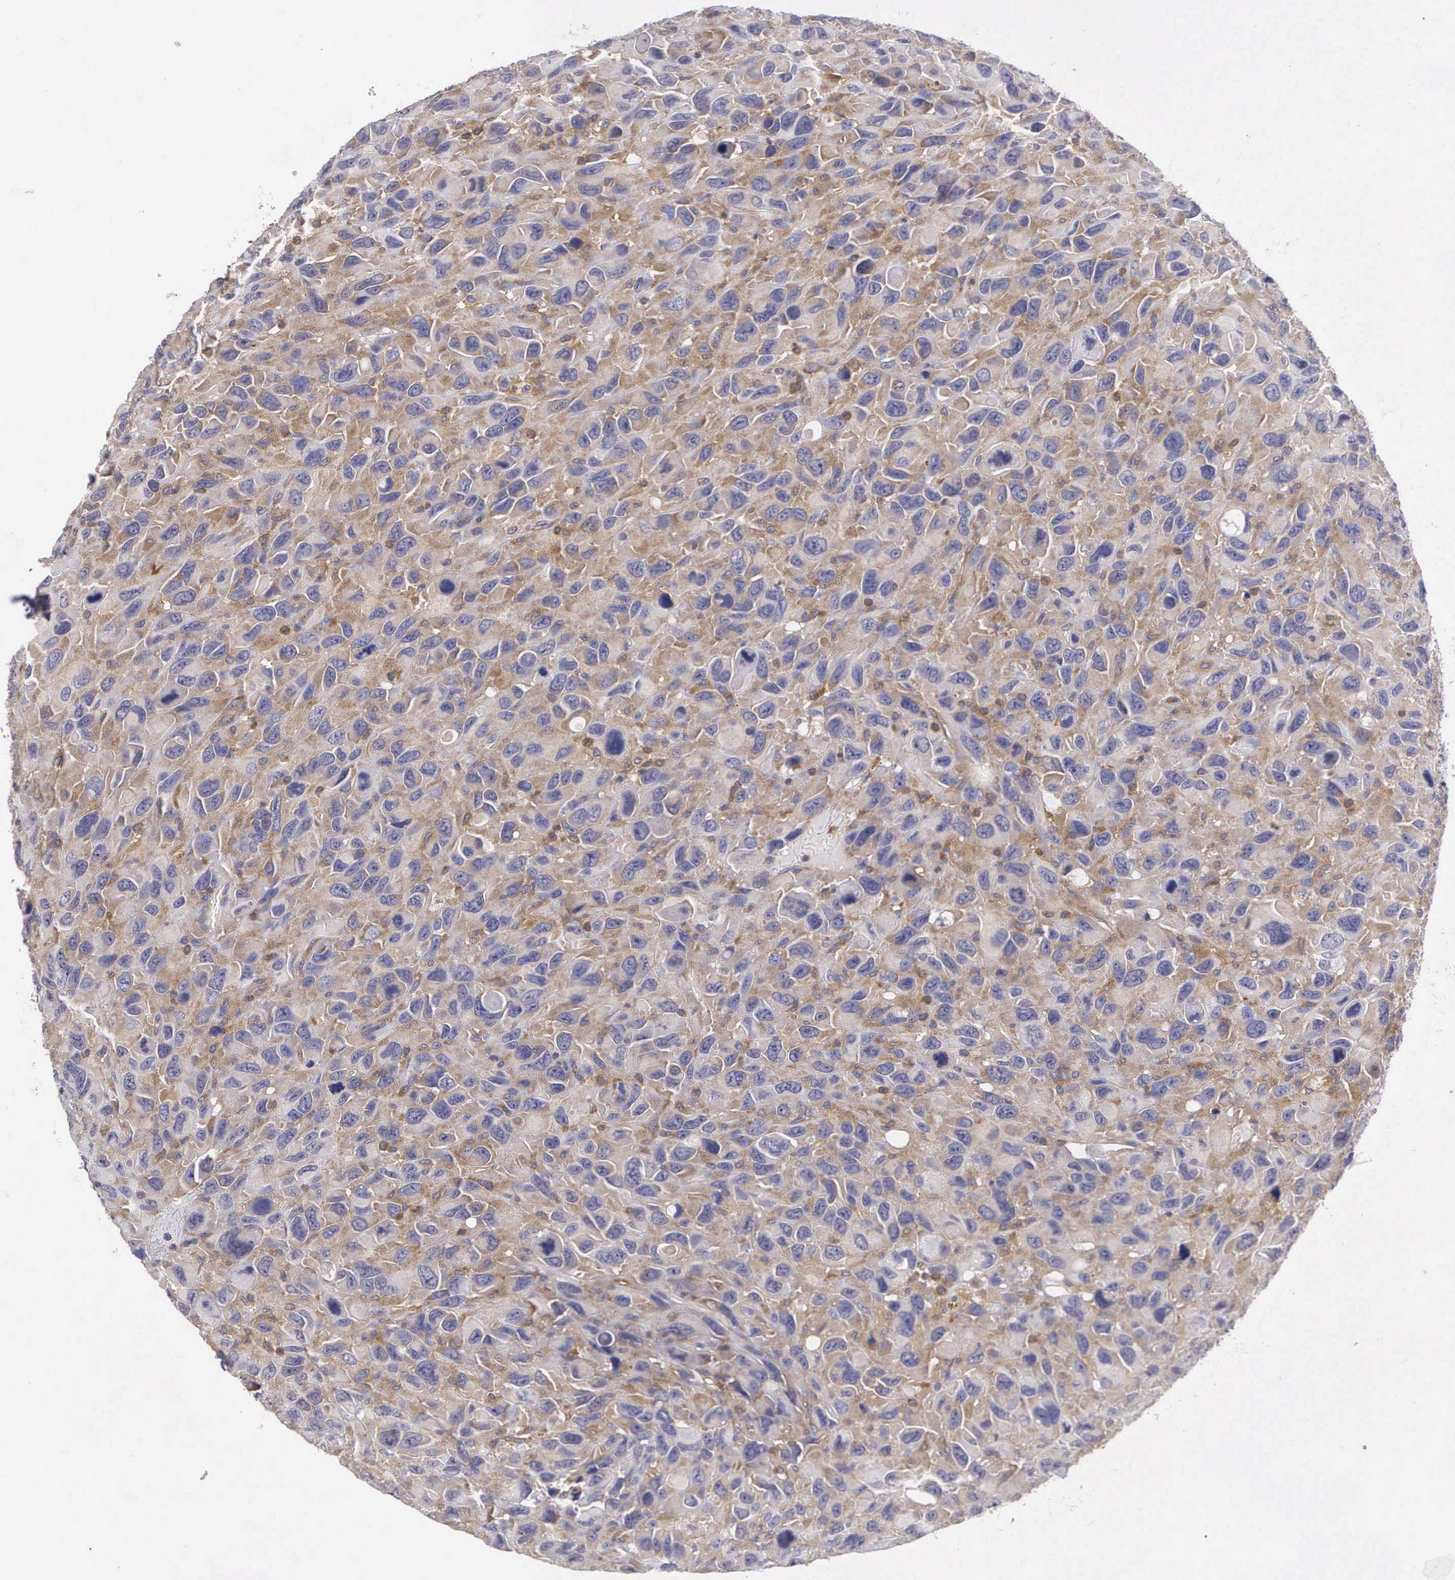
{"staining": {"intensity": "weak", "quantity": ">75%", "location": "cytoplasmic/membranous"}, "tissue": "renal cancer", "cell_type": "Tumor cells", "image_type": "cancer", "snomed": [{"axis": "morphology", "description": "Adenocarcinoma, NOS"}, {"axis": "topography", "description": "Kidney"}], "caption": "IHC image of neoplastic tissue: human renal cancer (adenocarcinoma) stained using immunohistochemistry displays low levels of weak protein expression localized specifically in the cytoplasmic/membranous of tumor cells, appearing as a cytoplasmic/membranous brown color.", "gene": "GRIPAP1", "patient": {"sex": "male", "age": 79}}